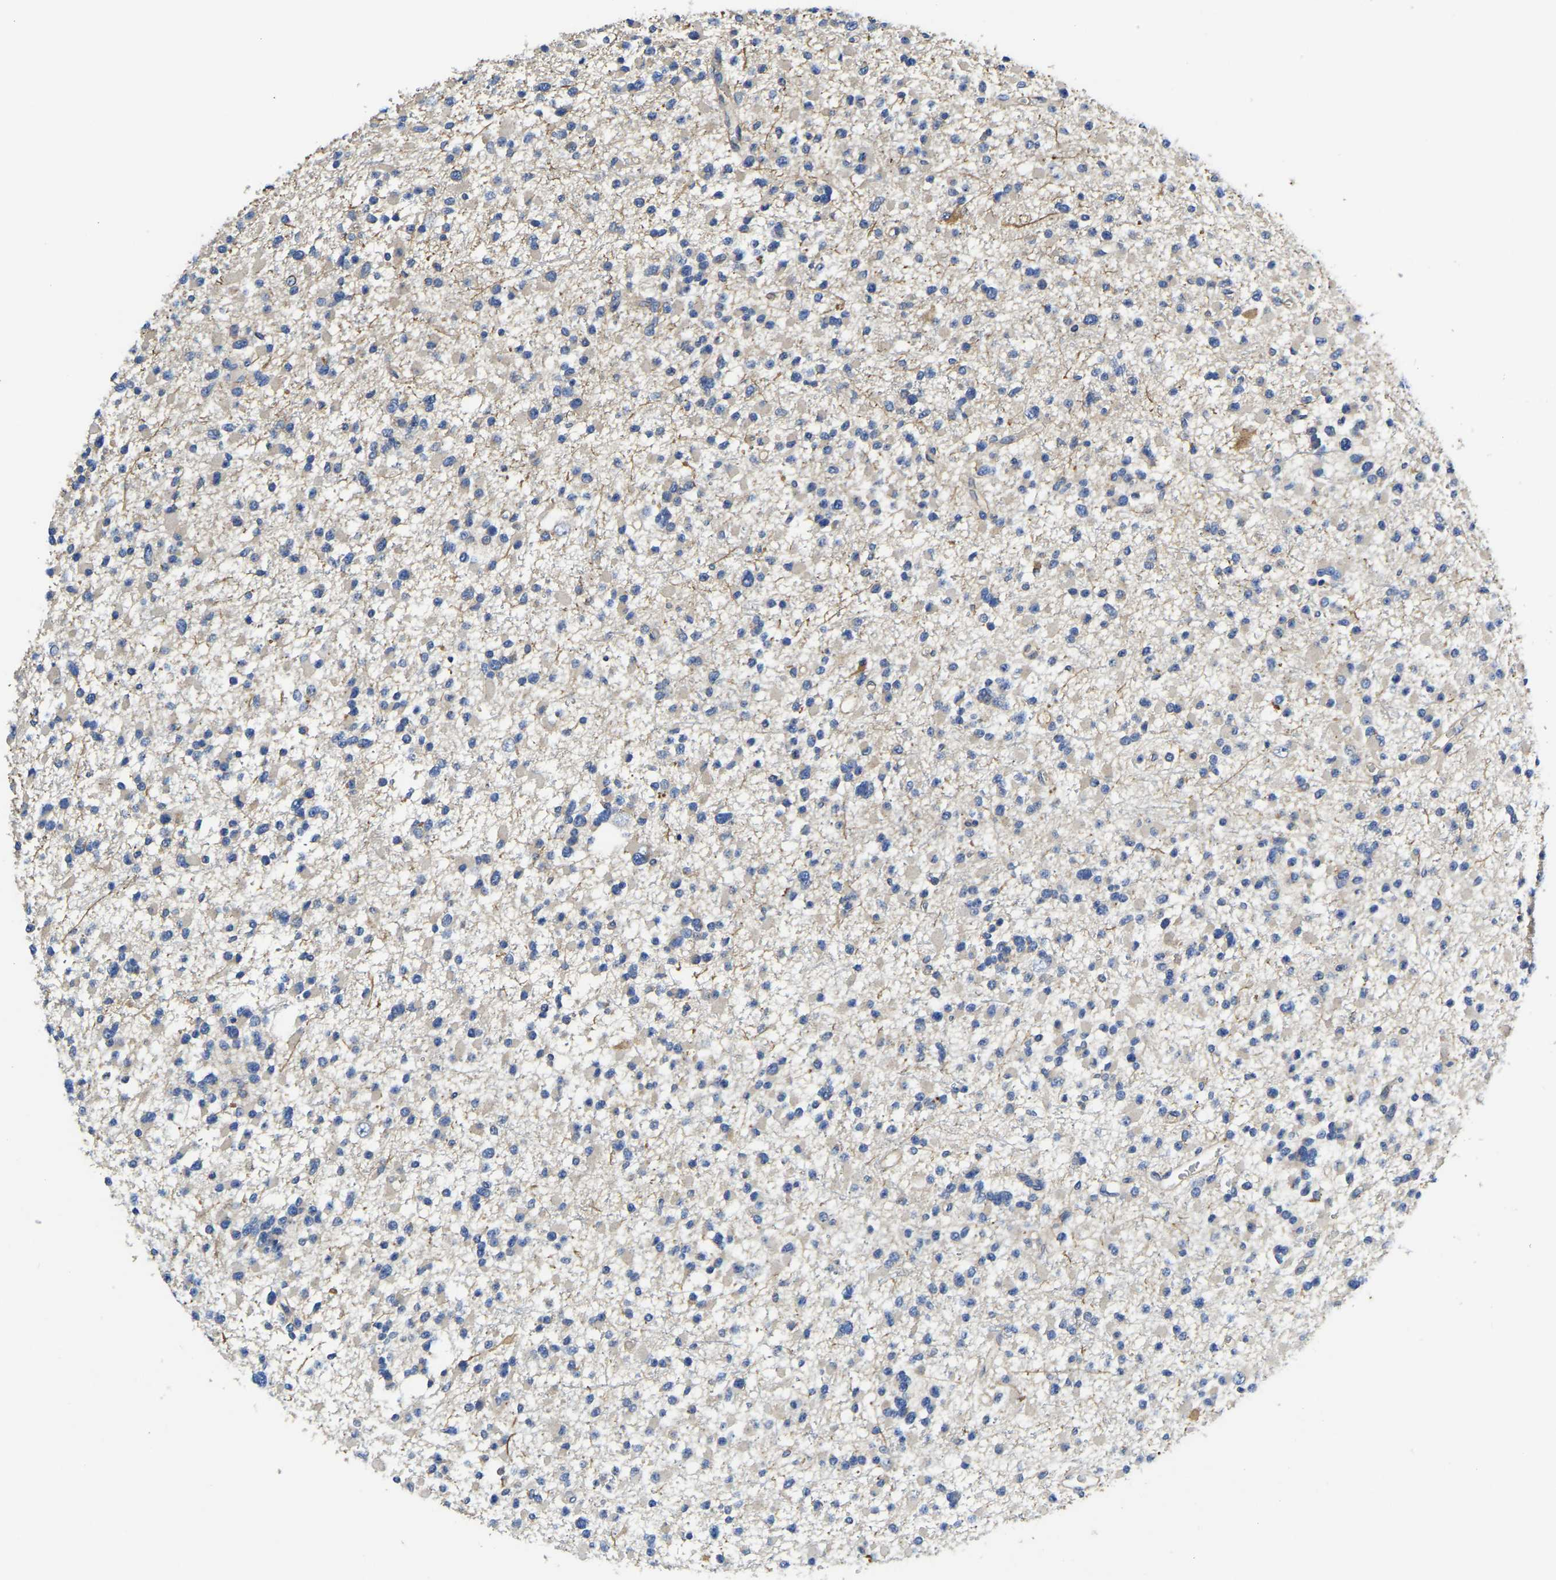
{"staining": {"intensity": "negative", "quantity": "none", "location": "none"}, "tissue": "glioma", "cell_type": "Tumor cells", "image_type": "cancer", "snomed": [{"axis": "morphology", "description": "Glioma, malignant, Low grade"}, {"axis": "topography", "description": "Brain"}], "caption": "Immunohistochemistry photomicrograph of malignant low-grade glioma stained for a protein (brown), which displays no positivity in tumor cells.", "gene": "STAT2", "patient": {"sex": "female", "age": 22}}